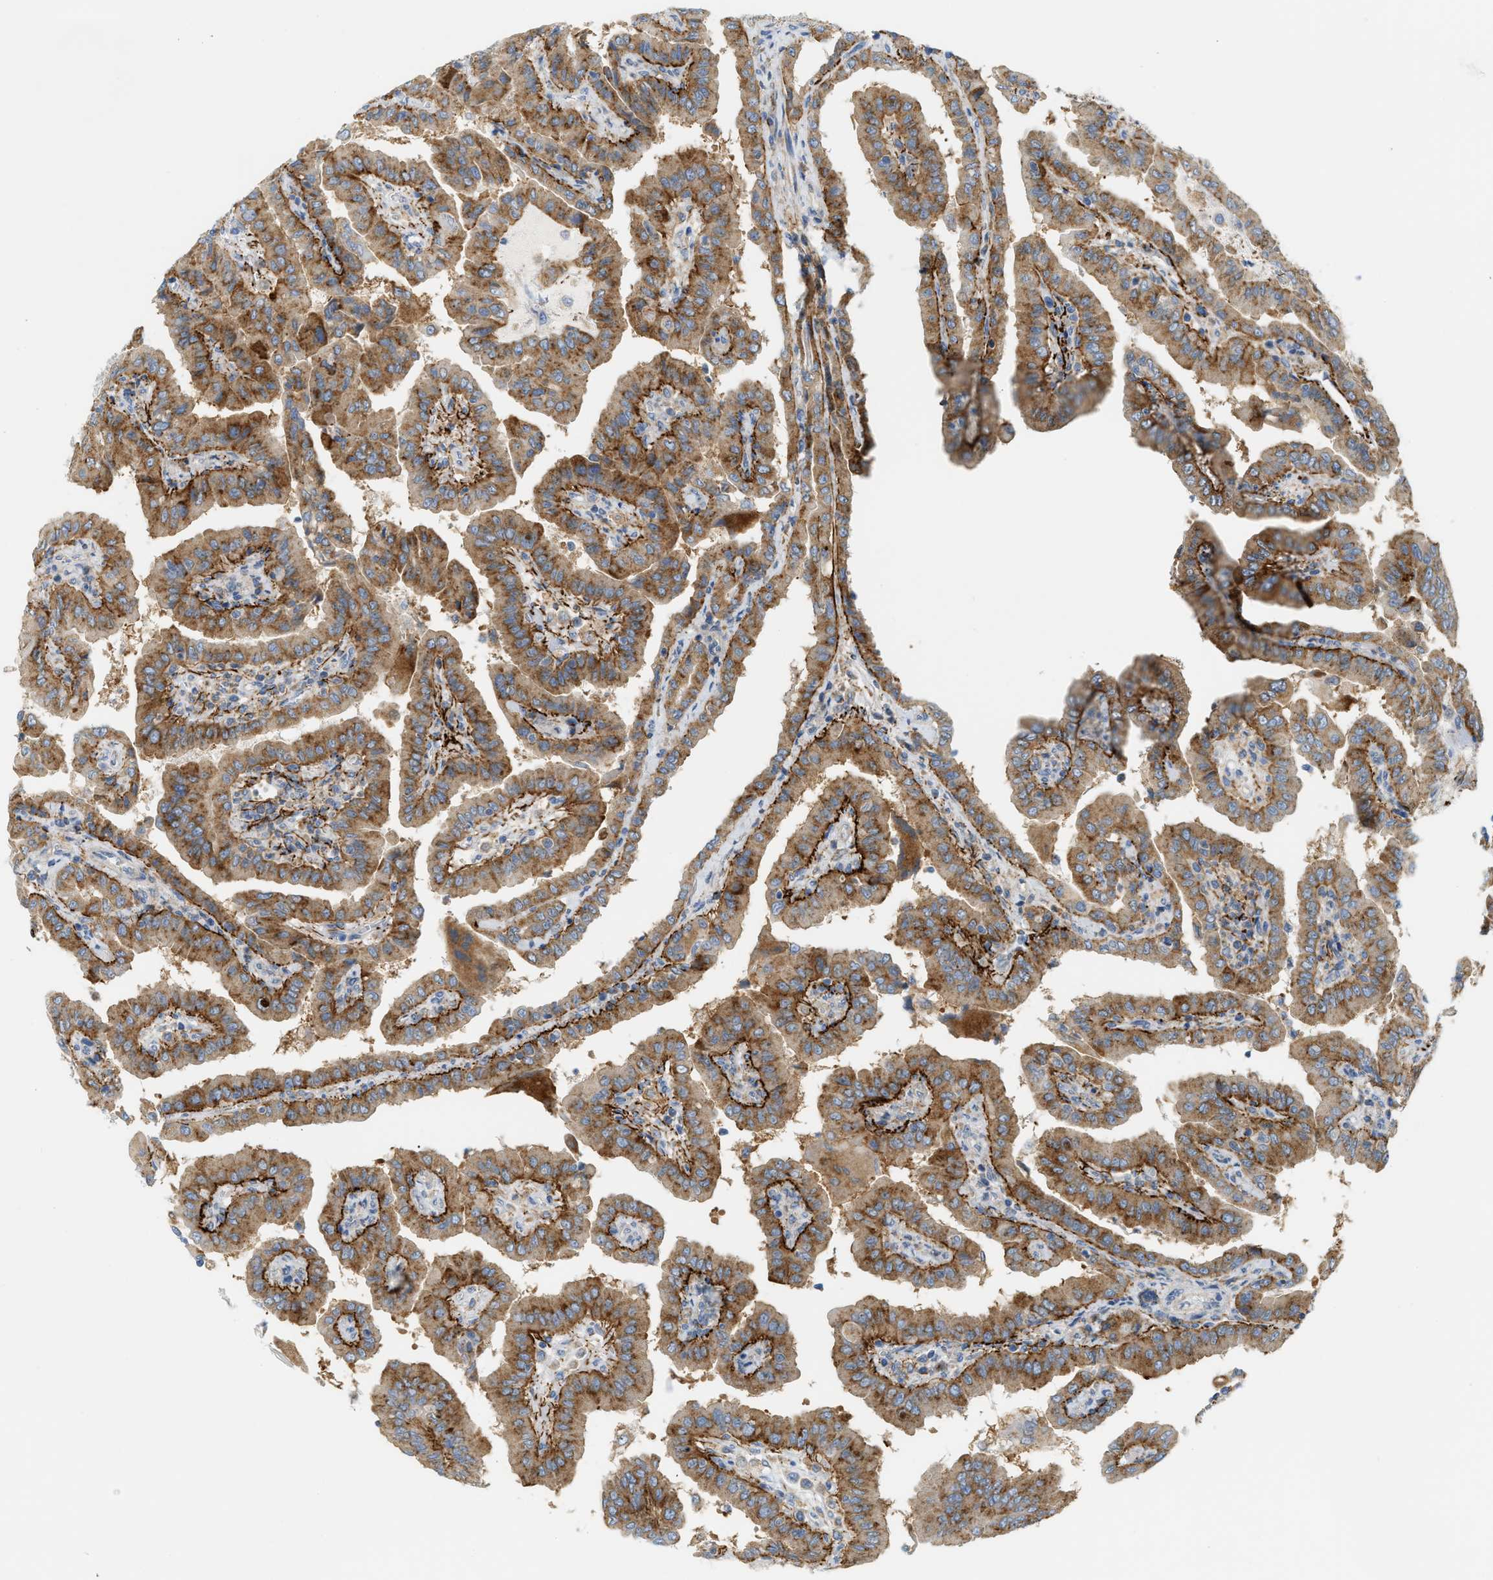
{"staining": {"intensity": "moderate", "quantity": ">75%", "location": "cytoplasmic/membranous"}, "tissue": "thyroid cancer", "cell_type": "Tumor cells", "image_type": "cancer", "snomed": [{"axis": "morphology", "description": "Papillary adenocarcinoma, NOS"}, {"axis": "topography", "description": "Thyroid gland"}], "caption": "Tumor cells exhibit moderate cytoplasmic/membranous staining in approximately >75% of cells in thyroid papillary adenocarcinoma. The staining is performed using DAB brown chromogen to label protein expression. The nuclei are counter-stained blue using hematoxylin.", "gene": "LMBRD1", "patient": {"sex": "male", "age": 33}}